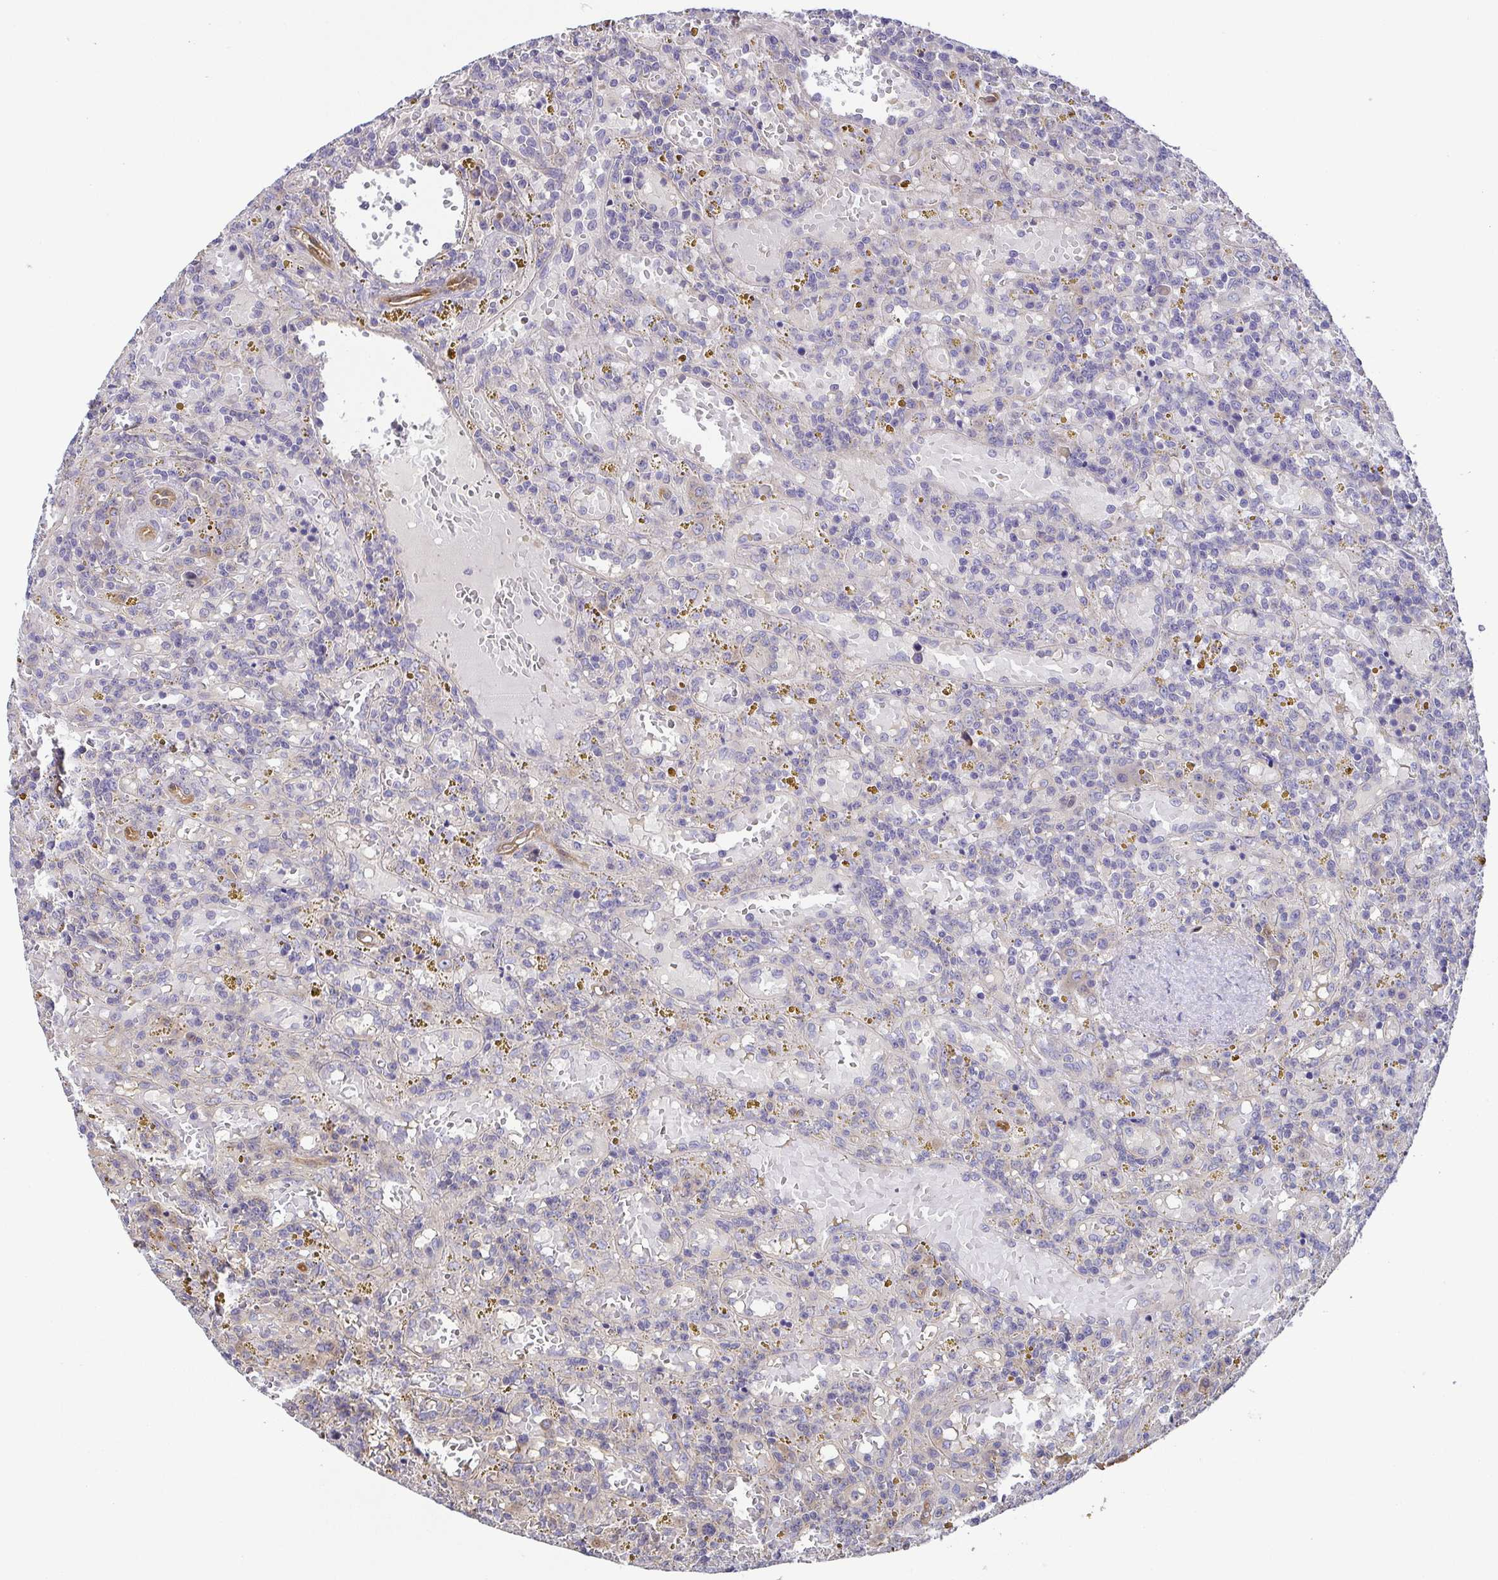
{"staining": {"intensity": "negative", "quantity": "none", "location": "none"}, "tissue": "lymphoma", "cell_type": "Tumor cells", "image_type": "cancer", "snomed": [{"axis": "morphology", "description": "Malignant lymphoma, non-Hodgkin's type, Low grade"}, {"axis": "topography", "description": "Spleen"}], "caption": "DAB immunohistochemical staining of lymphoma exhibits no significant staining in tumor cells.", "gene": "EIF3D", "patient": {"sex": "female", "age": 65}}